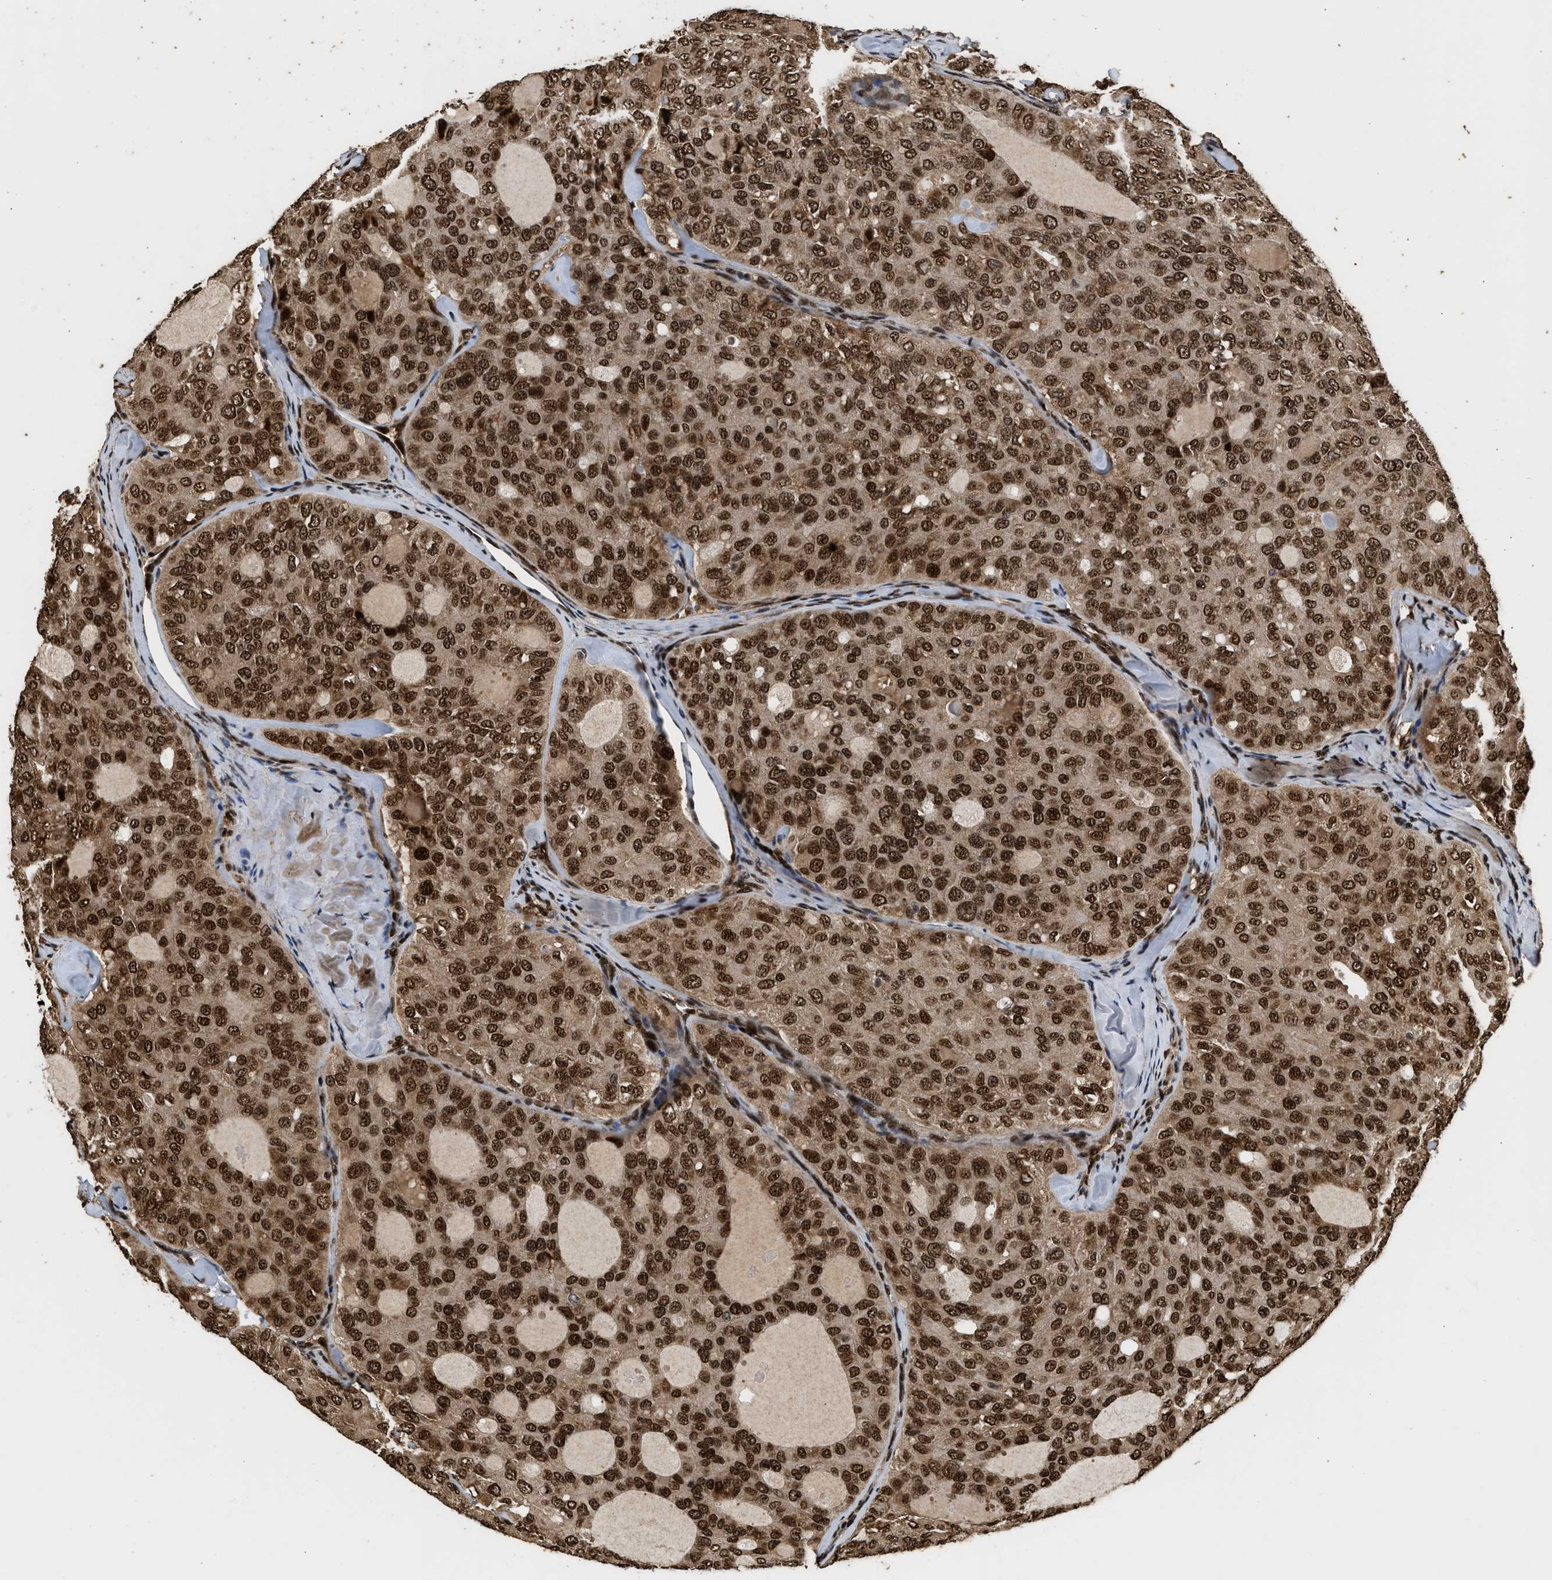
{"staining": {"intensity": "strong", "quantity": ">75%", "location": "cytoplasmic/membranous,nuclear"}, "tissue": "thyroid cancer", "cell_type": "Tumor cells", "image_type": "cancer", "snomed": [{"axis": "morphology", "description": "Follicular adenoma carcinoma, NOS"}, {"axis": "topography", "description": "Thyroid gland"}], "caption": "Immunohistochemistry image of human follicular adenoma carcinoma (thyroid) stained for a protein (brown), which shows high levels of strong cytoplasmic/membranous and nuclear positivity in about >75% of tumor cells.", "gene": "PPP4R3B", "patient": {"sex": "male", "age": 75}}